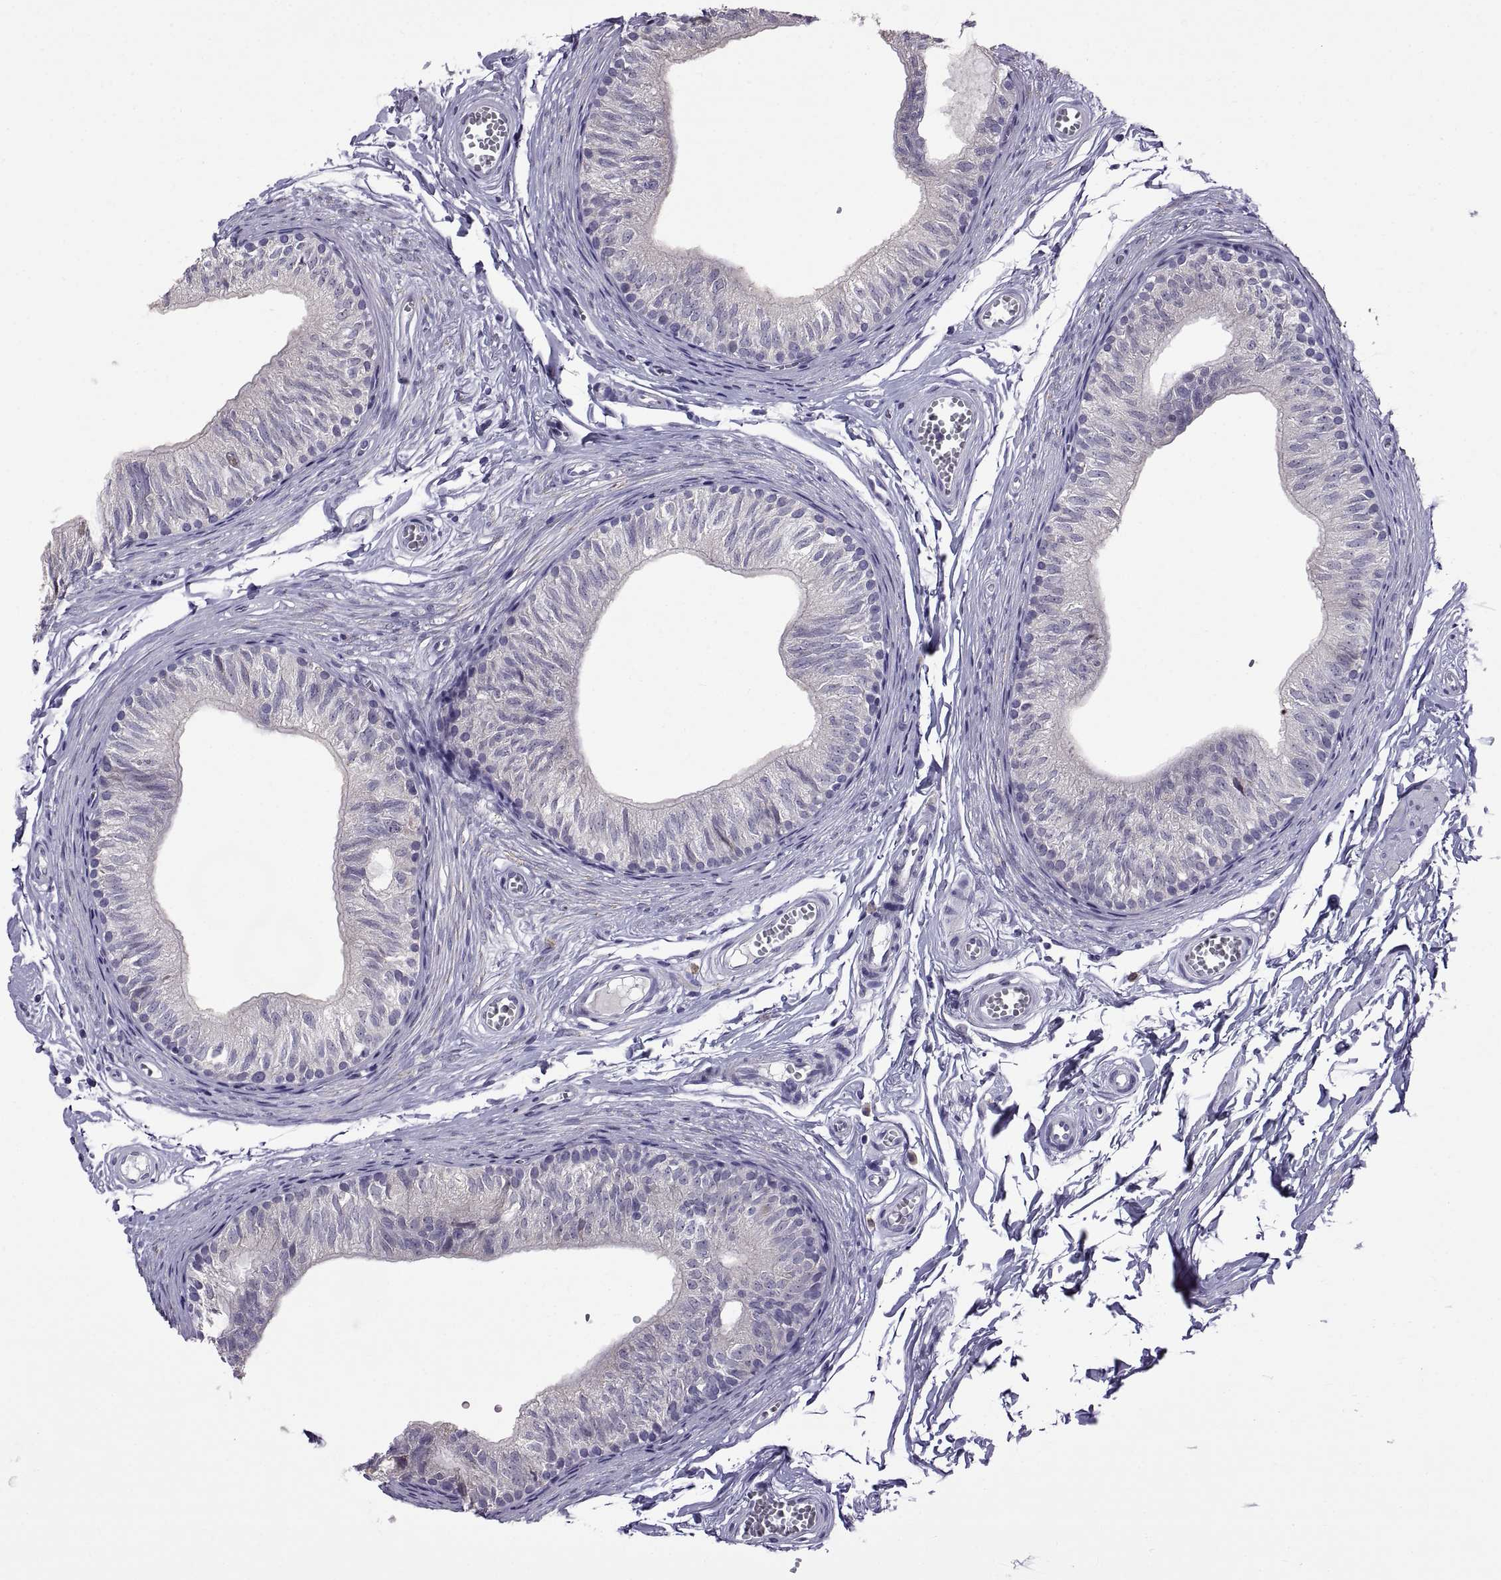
{"staining": {"intensity": "negative", "quantity": "none", "location": "none"}, "tissue": "epididymis", "cell_type": "Glandular cells", "image_type": "normal", "snomed": [{"axis": "morphology", "description": "Normal tissue, NOS"}, {"axis": "topography", "description": "Epididymis"}], "caption": "Immunohistochemistry (IHC) image of unremarkable human epididymis stained for a protein (brown), which exhibits no staining in glandular cells. (DAB immunohistochemistry with hematoxylin counter stain).", "gene": "MAGEB18", "patient": {"sex": "male", "age": 22}}